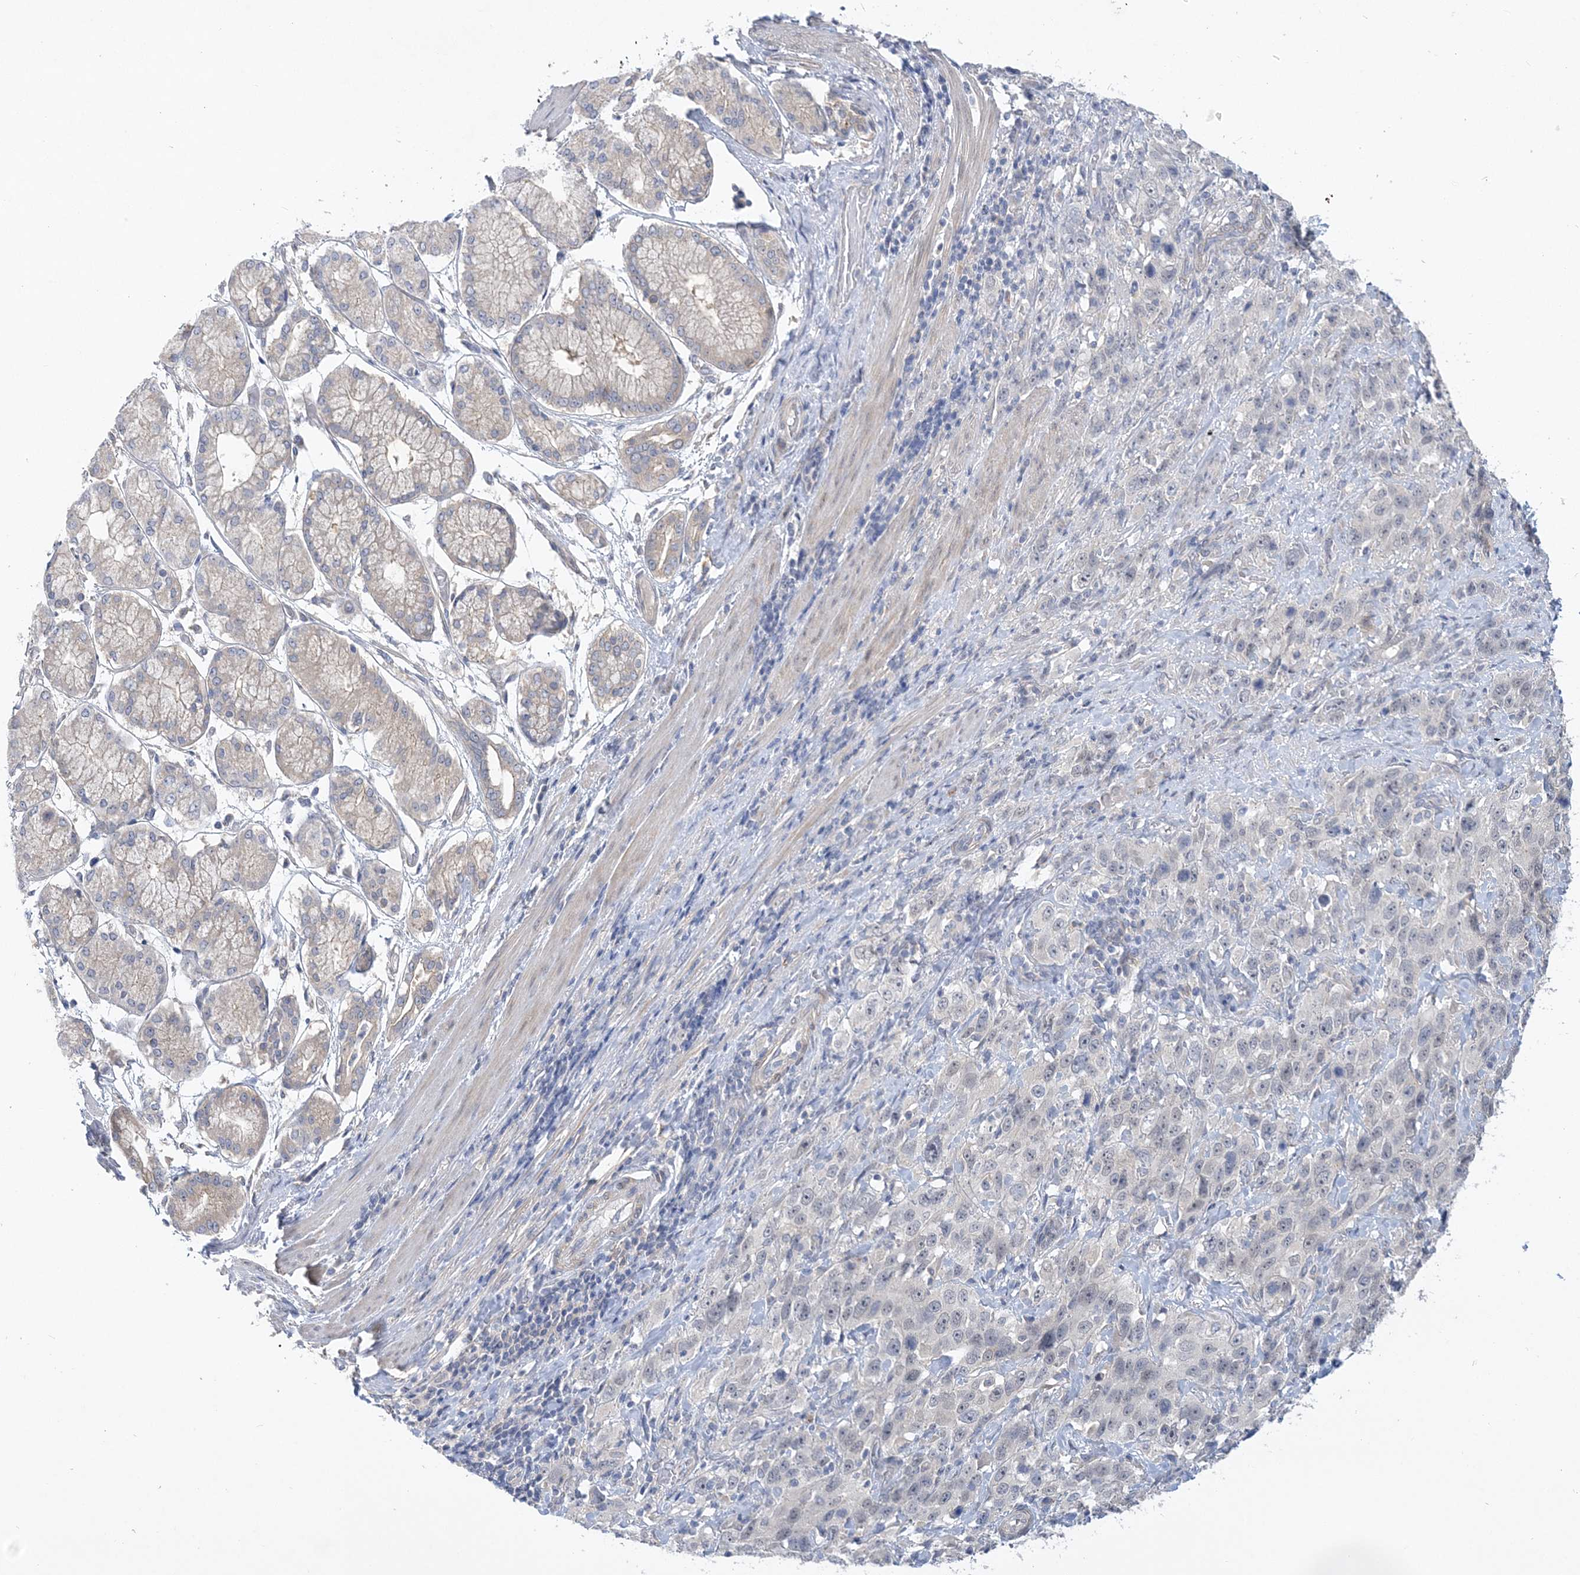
{"staining": {"intensity": "negative", "quantity": "none", "location": "none"}, "tissue": "stomach cancer", "cell_type": "Tumor cells", "image_type": "cancer", "snomed": [{"axis": "morphology", "description": "Normal tissue, NOS"}, {"axis": "morphology", "description": "Adenocarcinoma, NOS"}, {"axis": "topography", "description": "Lymph node"}, {"axis": "topography", "description": "Stomach"}], "caption": "Human stomach cancer stained for a protein using immunohistochemistry (IHC) demonstrates no staining in tumor cells.", "gene": "ANKRD35", "patient": {"sex": "male", "age": 48}}